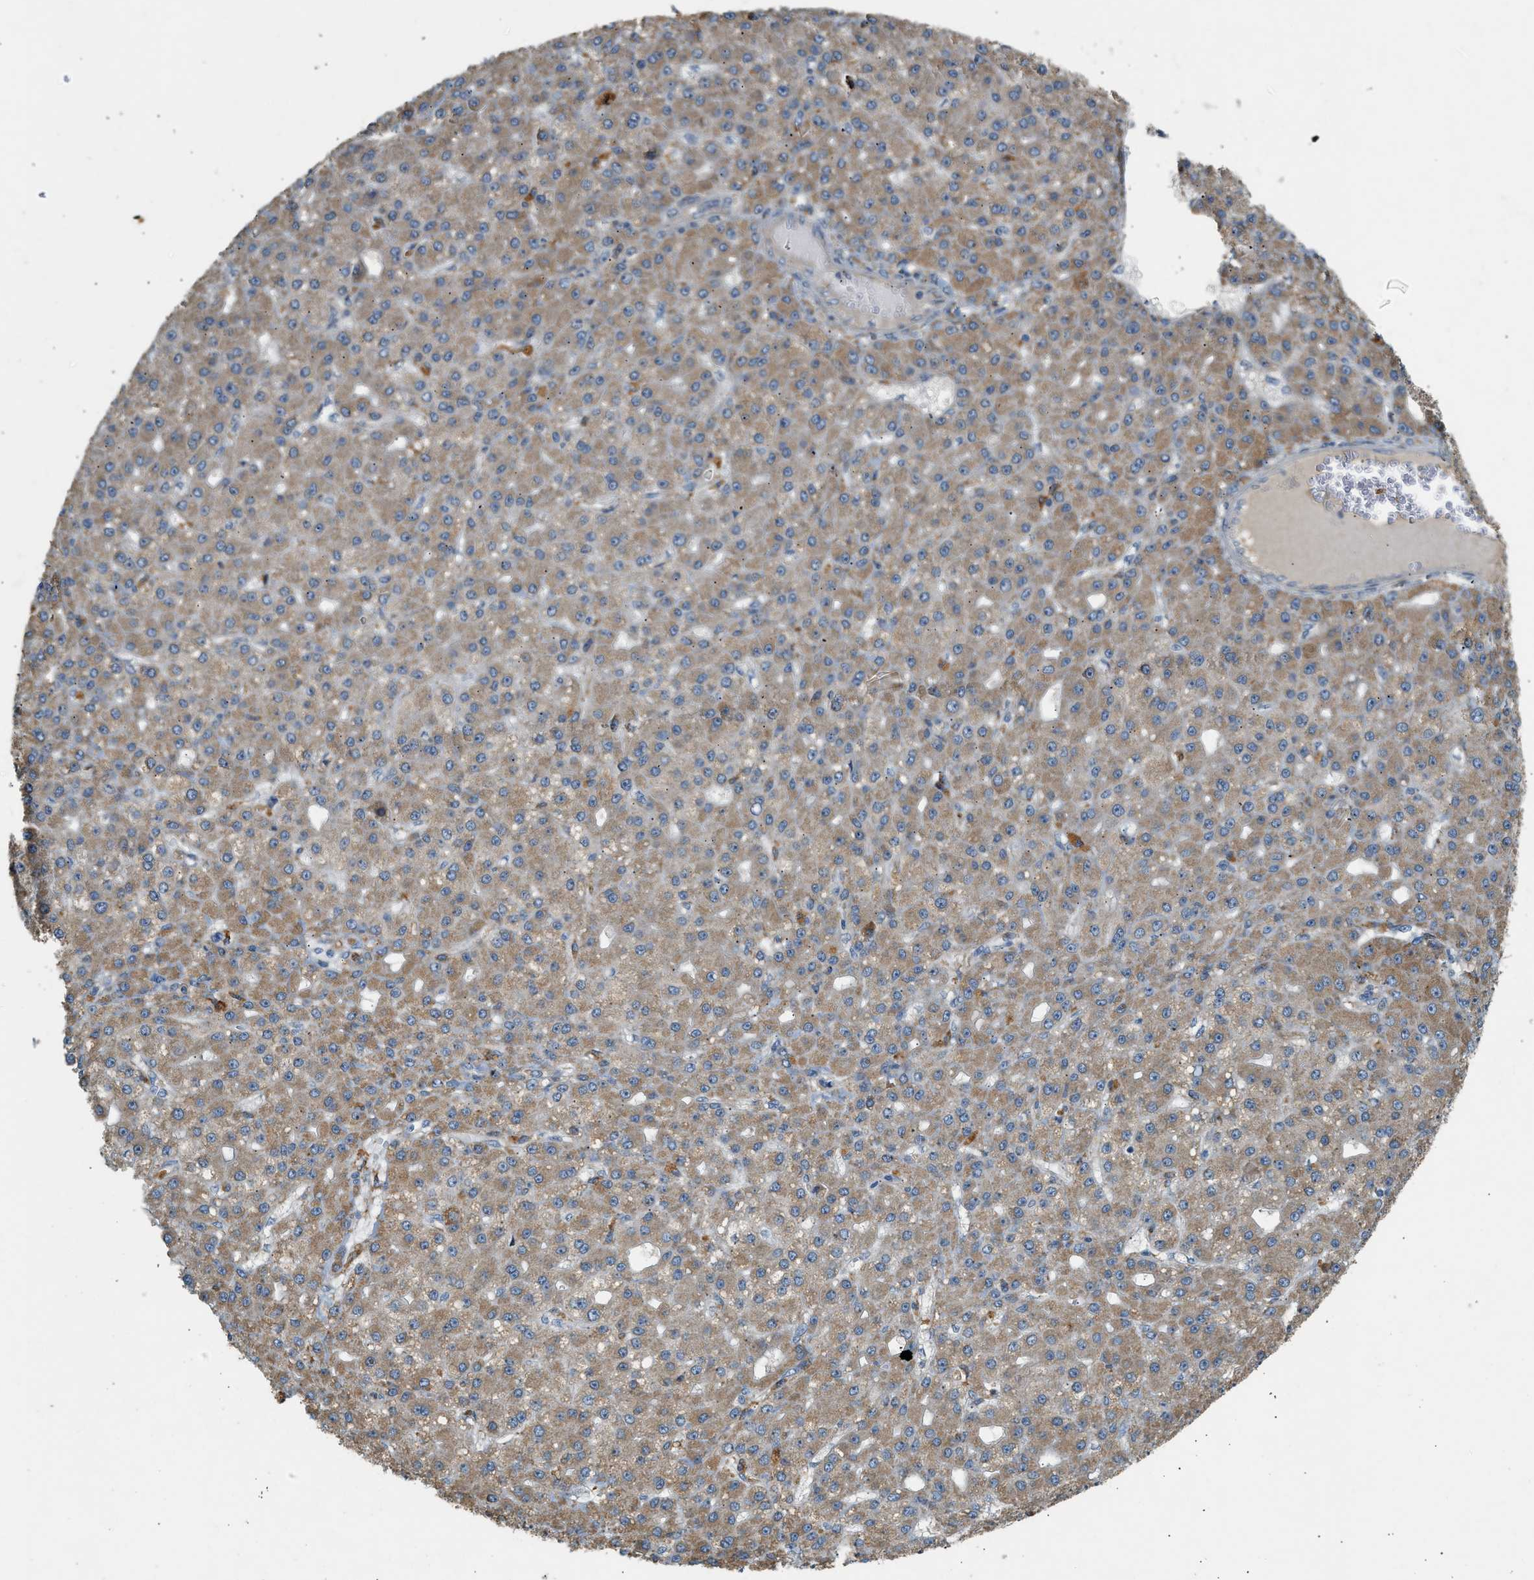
{"staining": {"intensity": "moderate", "quantity": ">75%", "location": "cytoplasmic/membranous"}, "tissue": "liver cancer", "cell_type": "Tumor cells", "image_type": "cancer", "snomed": [{"axis": "morphology", "description": "Carcinoma, Hepatocellular, NOS"}, {"axis": "topography", "description": "Liver"}], "caption": "Immunohistochemical staining of liver hepatocellular carcinoma displays medium levels of moderate cytoplasmic/membranous protein positivity in about >75% of tumor cells.", "gene": "CTSB", "patient": {"sex": "male", "age": 67}}